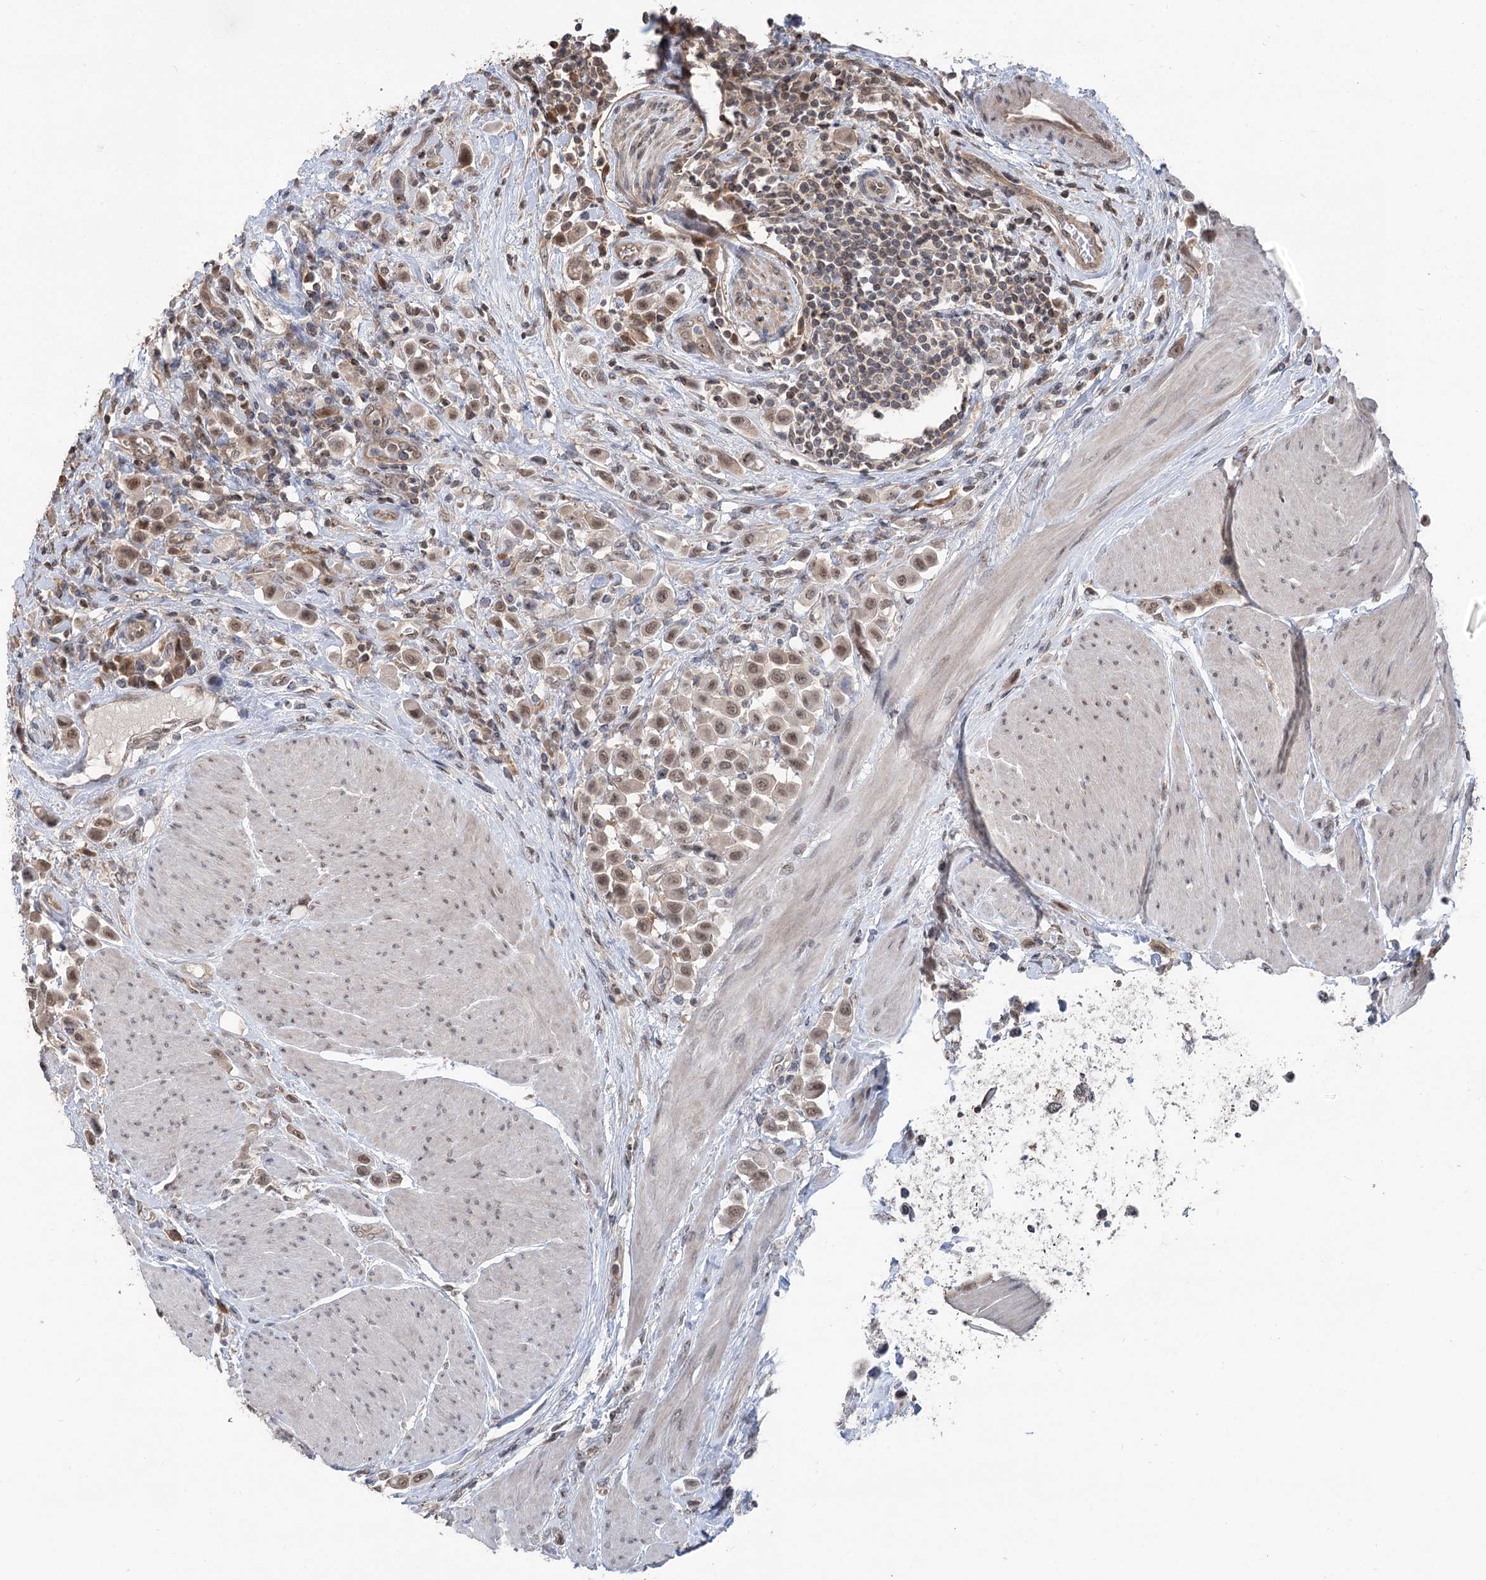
{"staining": {"intensity": "moderate", "quantity": ">75%", "location": "nuclear"}, "tissue": "urothelial cancer", "cell_type": "Tumor cells", "image_type": "cancer", "snomed": [{"axis": "morphology", "description": "Urothelial carcinoma, High grade"}, {"axis": "topography", "description": "Urinary bladder"}], "caption": "Human high-grade urothelial carcinoma stained with a brown dye displays moderate nuclear positive staining in about >75% of tumor cells.", "gene": "CCSER2", "patient": {"sex": "male", "age": 50}}